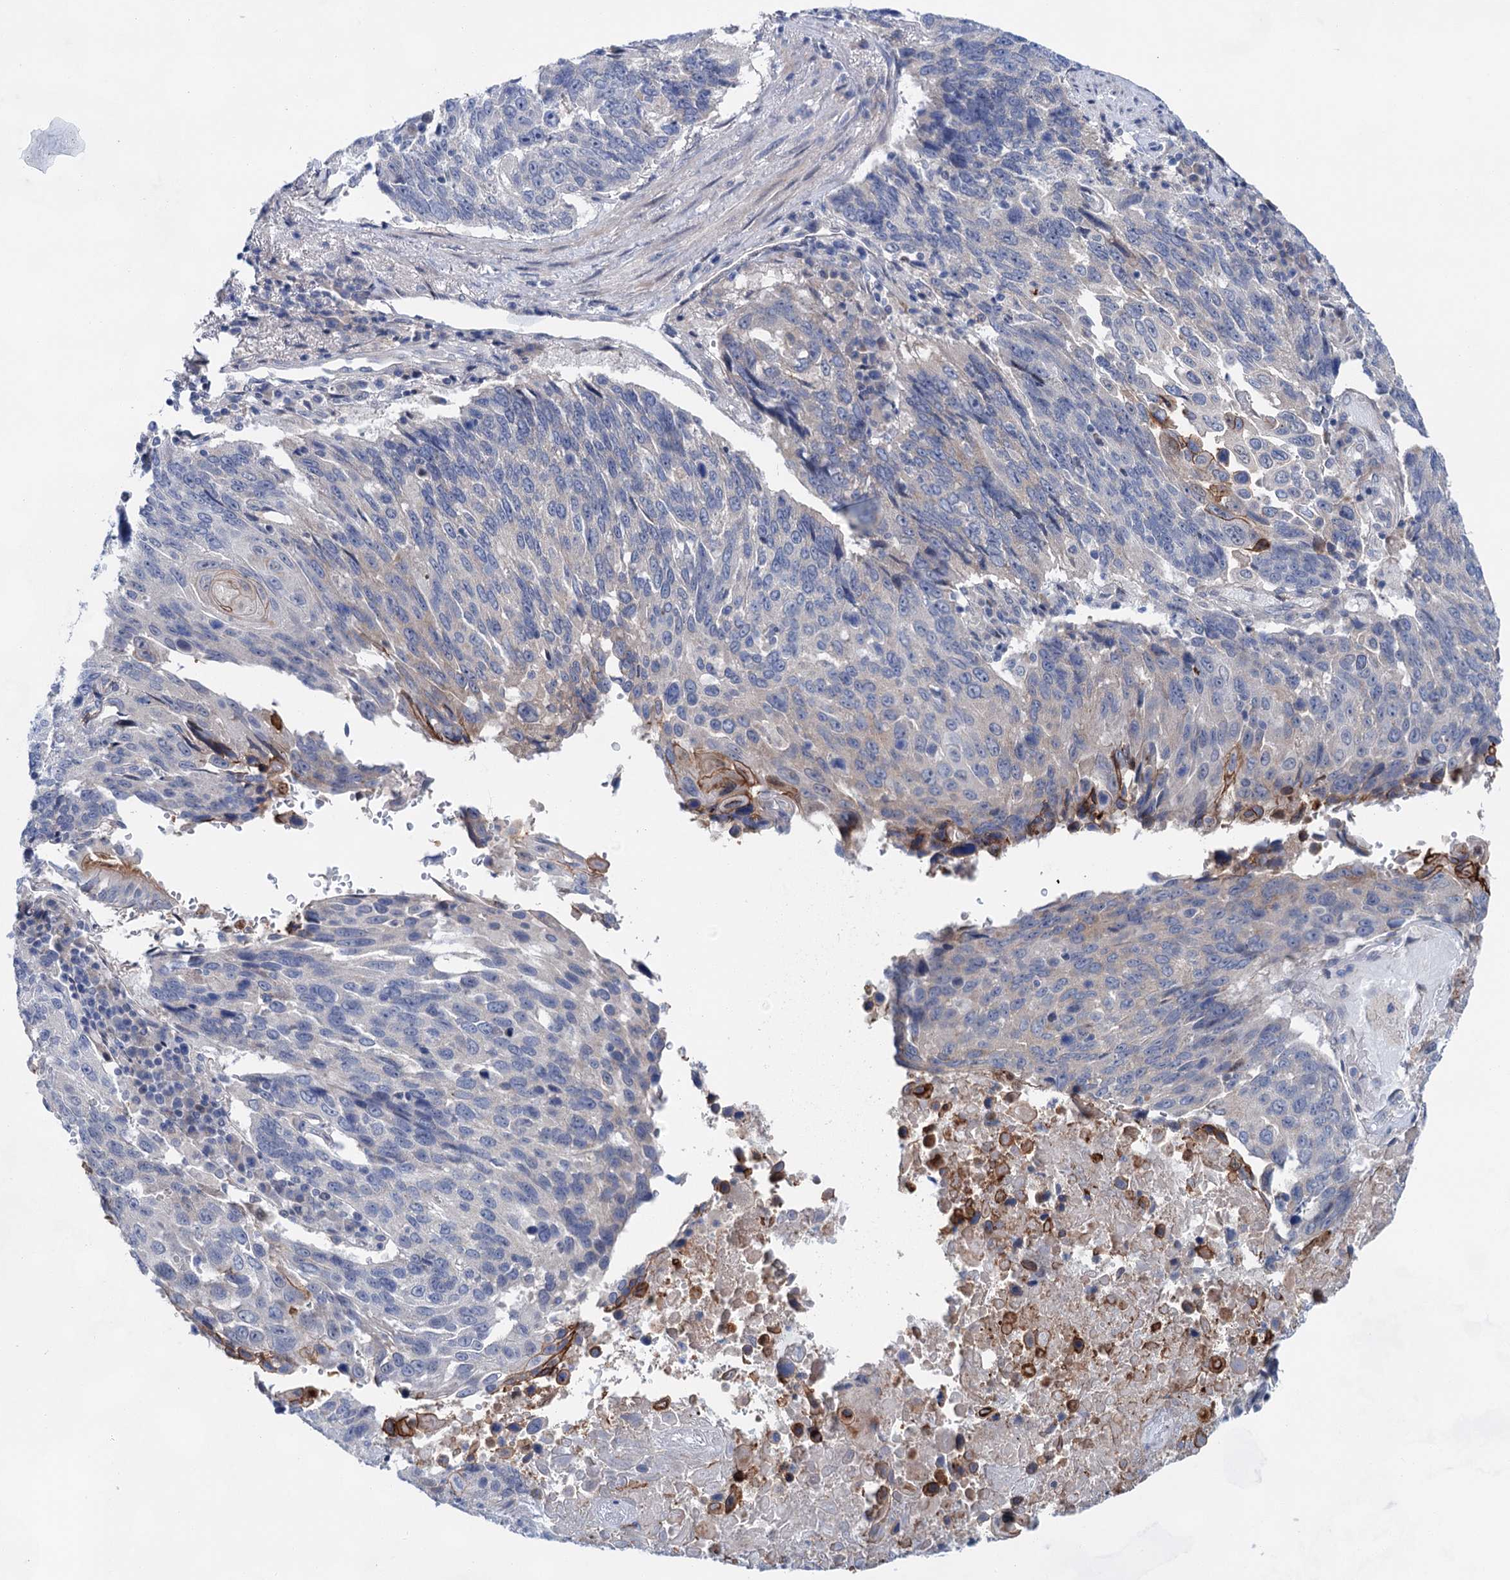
{"staining": {"intensity": "negative", "quantity": "none", "location": "none"}, "tissue": "lung cancer", "cell_type": "Tumor cells", "image_type": "cancer", "snomed": [{"axis": "morphology", "description": "Squamous cell carcinoma, NOS"}, {"axis": "topography", "description": "Lung"}], "caption": "High power microscopy photomicrograph of an immunohistochemistry histopathology image of lung squamous cell carcinoma, revealing no significant expression in tumor cells.", "gene": "MORN3", "patient": {"sex": "male", "age": 66}}